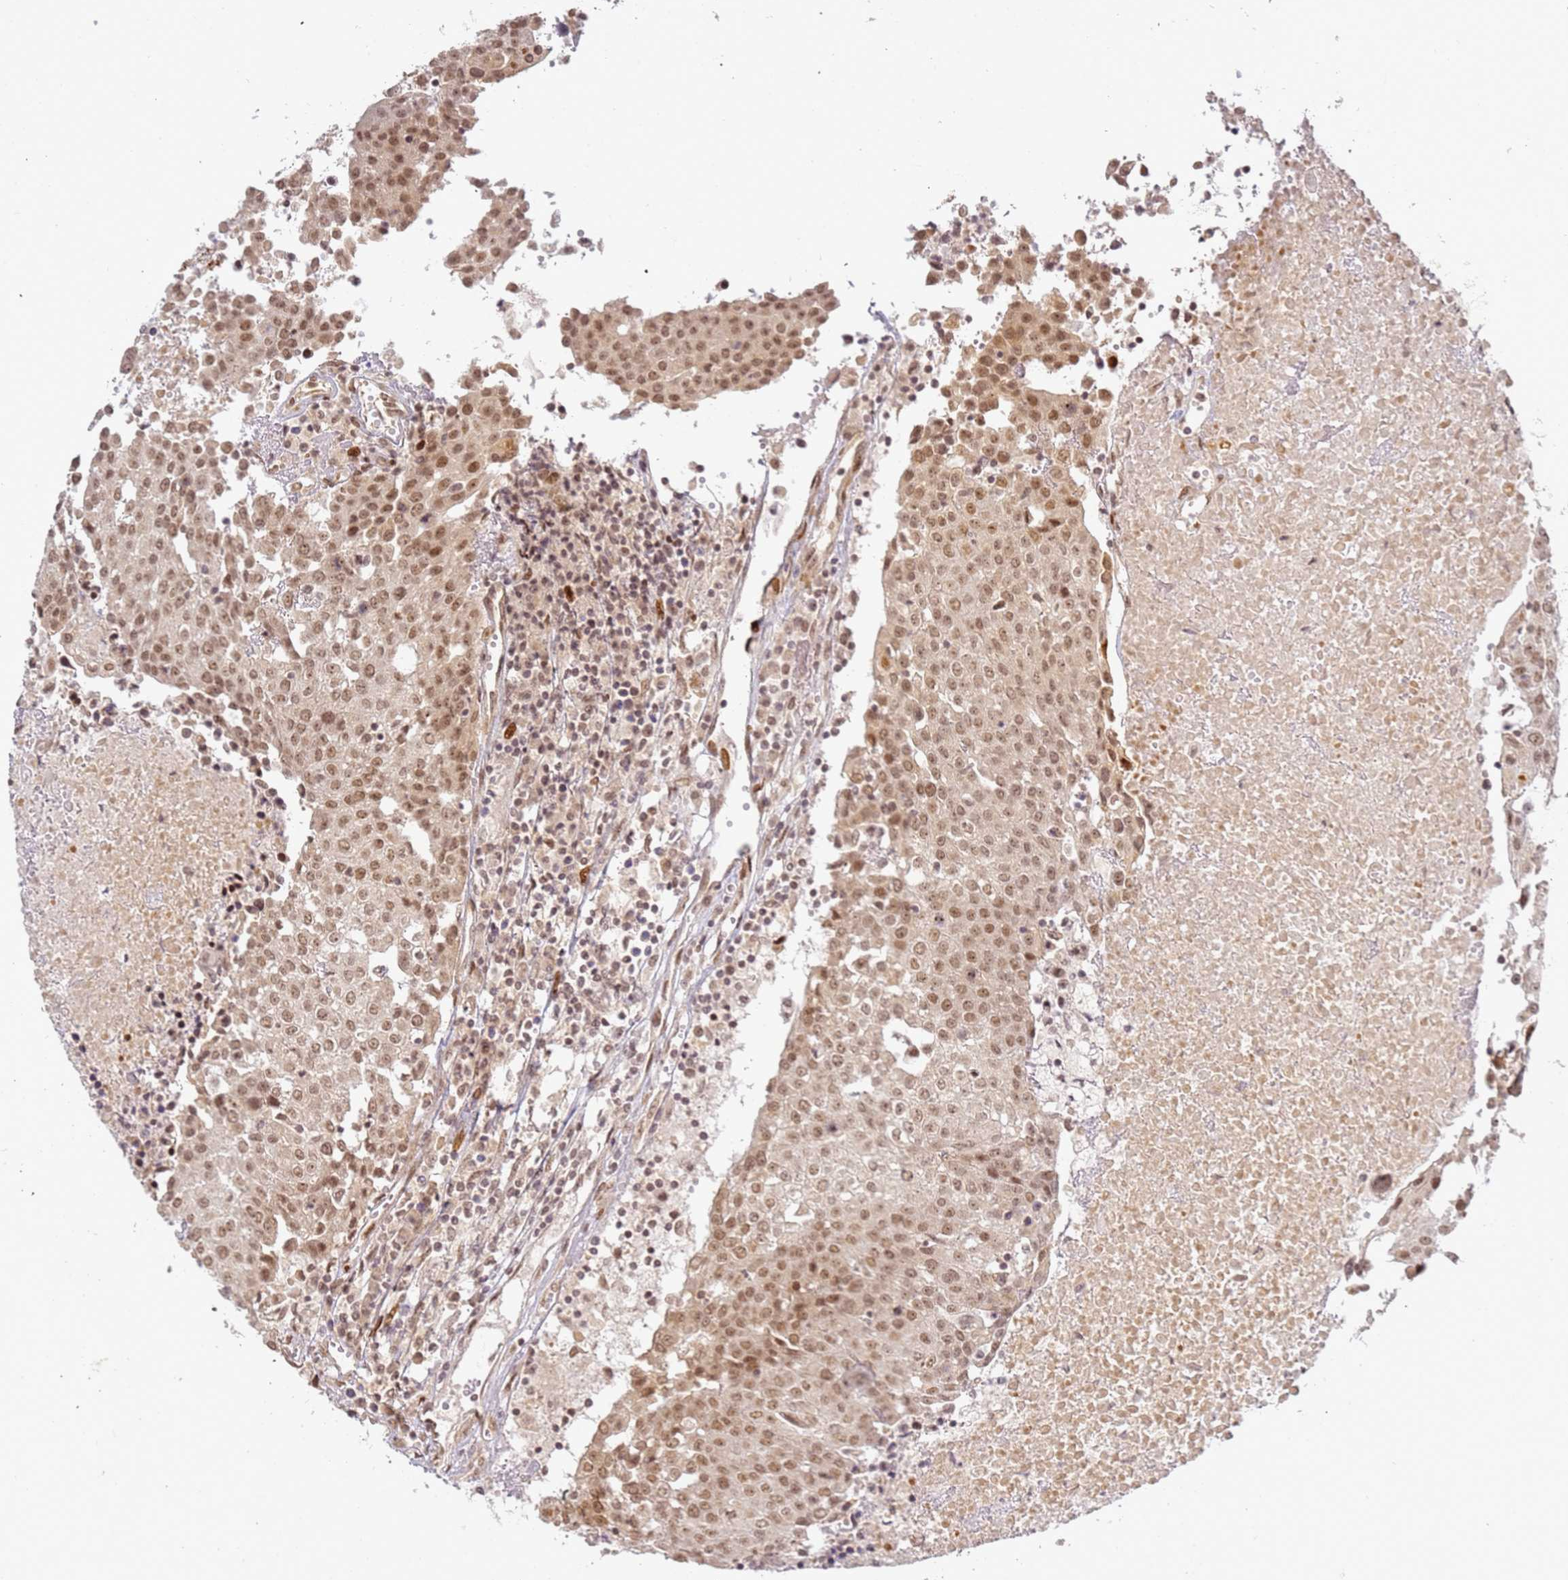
{"staining": {"intensity": "moderate", "quantity": ">75%", "location": "nuclear"}, "tissue": "urothelial cancer", "cell_type": "Tumor cells", "image_type": "cancer", "snomed": [{"axis": "morphology", "description": "Urothelial carcinoma, High grade"}, {"axis": "topography", "description": "Urinary bladder"}], "caption": "Urothelial carcinoma (high-grade) stained with DAB immunohistochemistry (IHC) reveals medium levels of moderate nuclear staining in about >75% of tumor cells.", "gene": "ABCA2", "patient": {"sex": "female", "age": 85}}